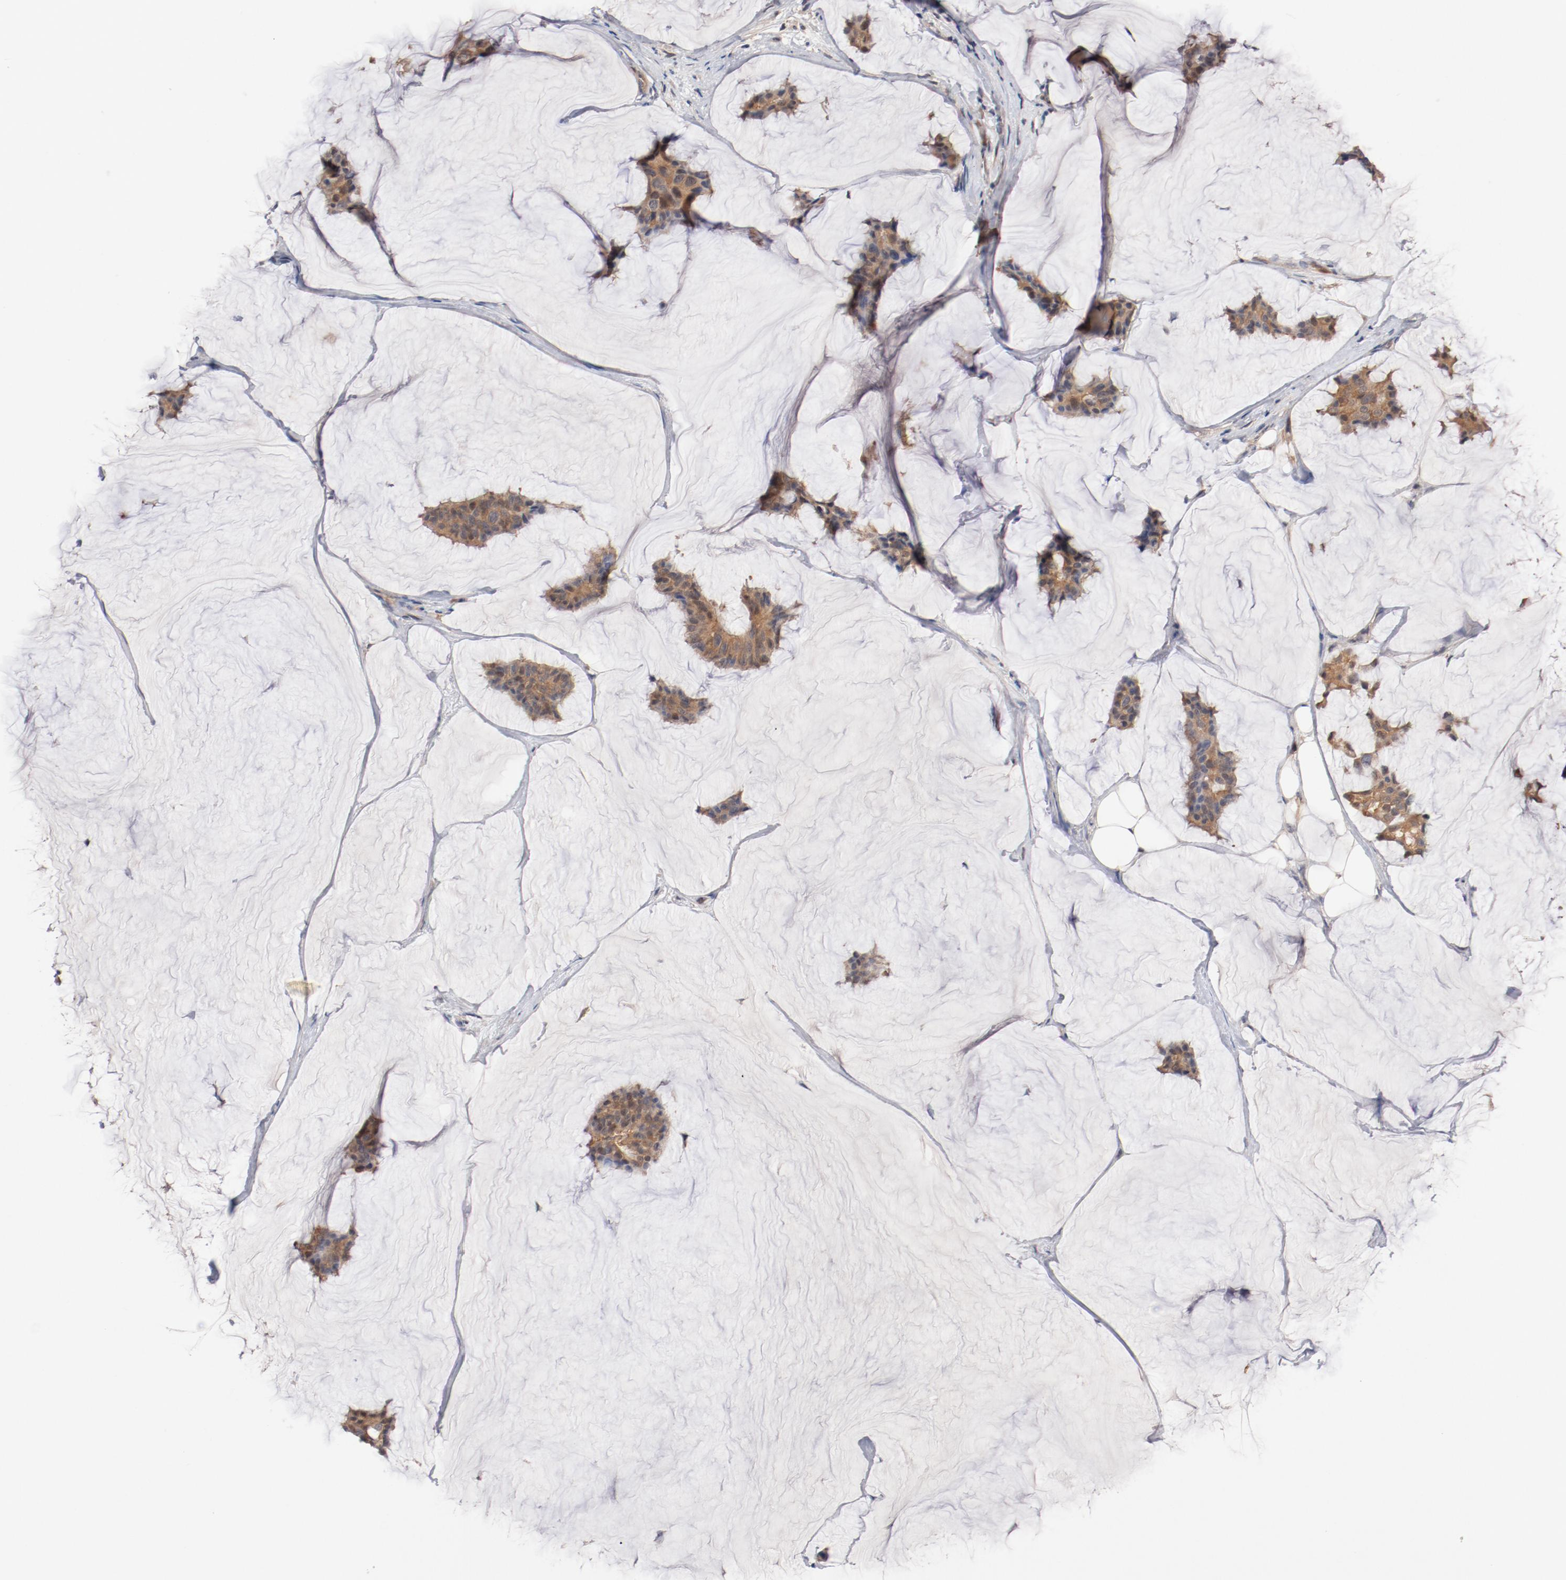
{"staining": {"intensity": "weak", "quantity": ">75%", "location": "cytoplasmic/membranous"}, "tissue": "breast cancer", "cell_type": "Tumor cells", "image_type": "cancer", "snomed": [{"axis": "morphology", "description": "Duct carcinoma"}, {"axis": "topography", "description": "Breast"}], "caption": "Protein expression analysis of human breast infiltrating ductal carcinoma reveals weak cytoplasmic/membranous positivity in approximately >75% of tumor cells. (DAB = brown stain, brightfield microscopy at high magnification).", "gene": "PITPNM2", "patient": {"sex": "female", "age": 93}}